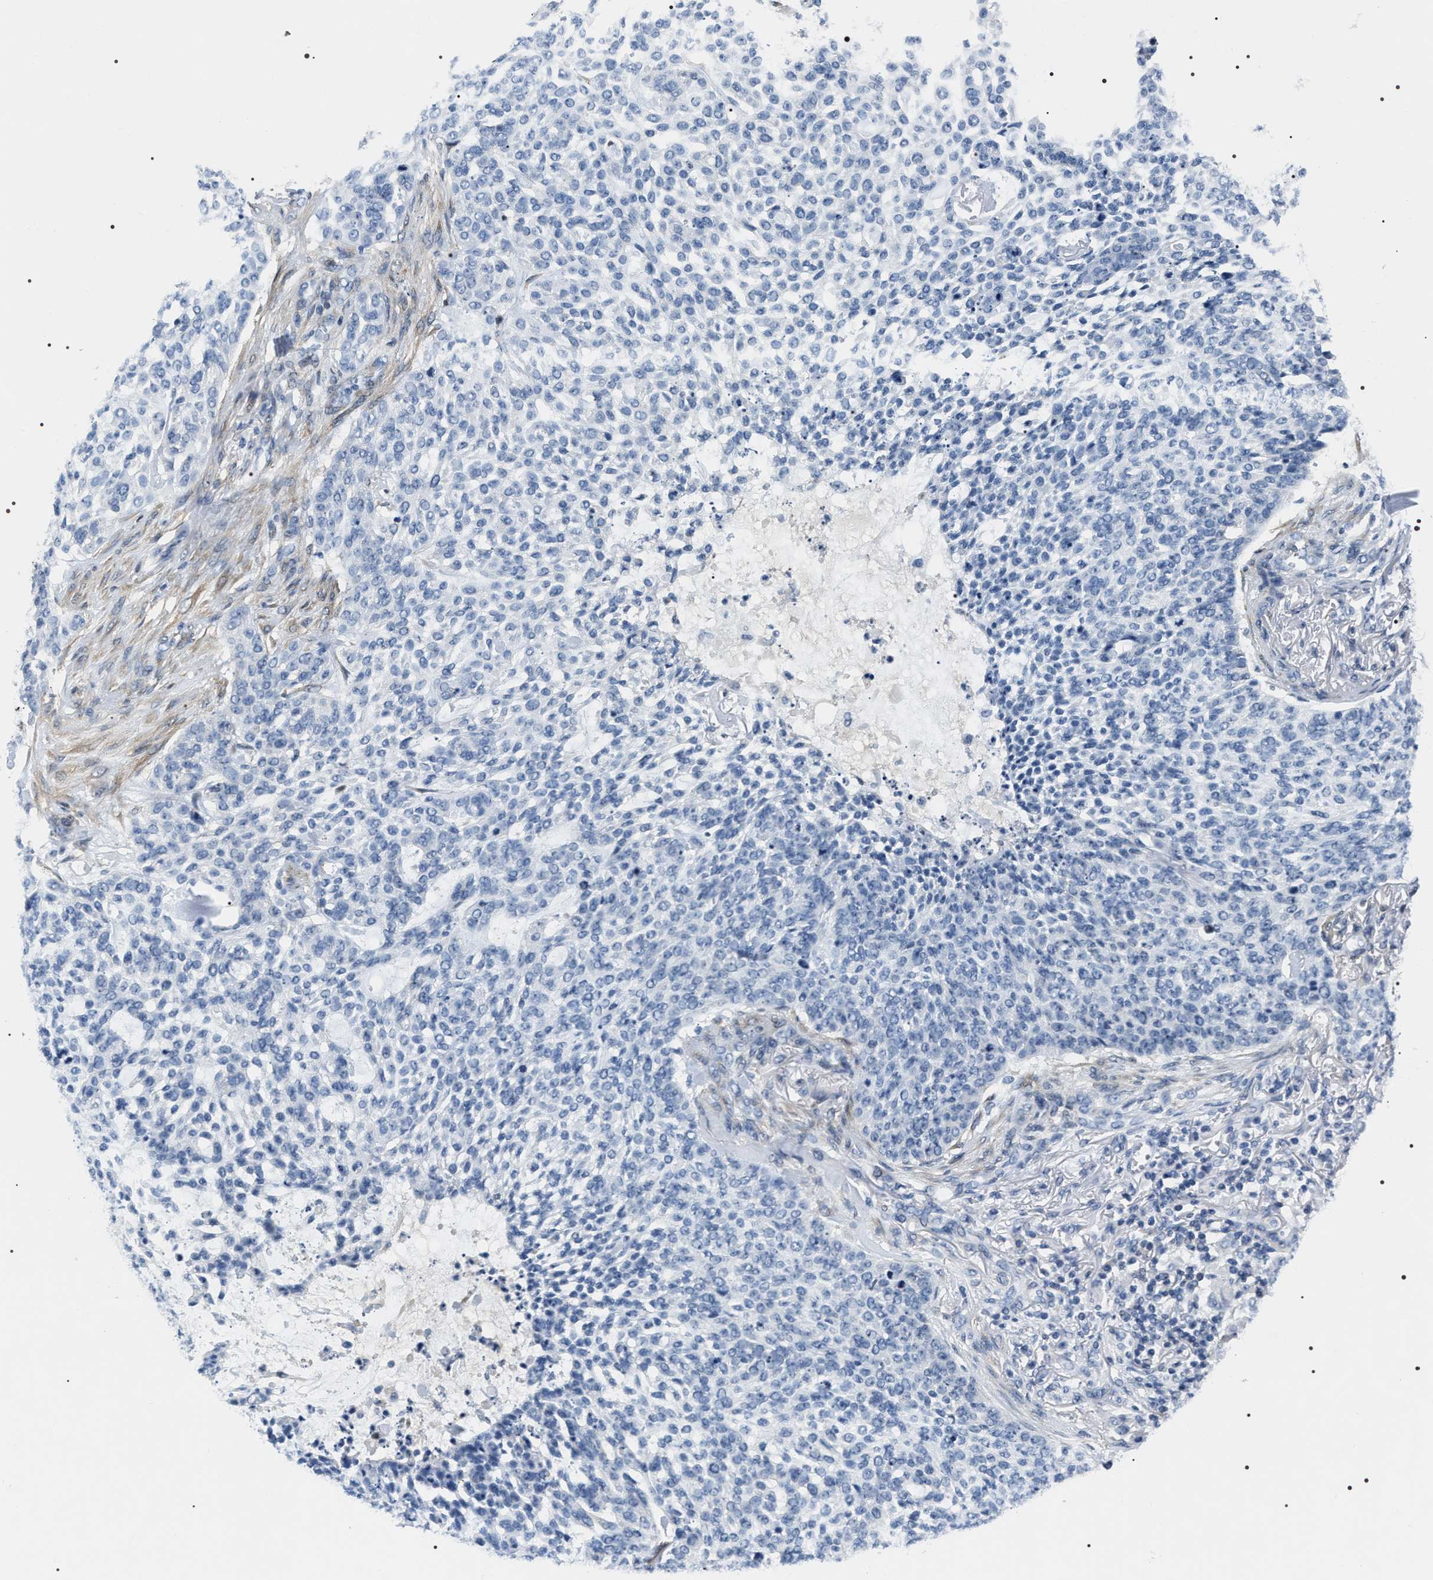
{"staining": {"intensity": "negative", "quantity": "none", "location": "none"}, "tissue": "skin cancer", "cell_type": "Tumor cells", "image_type": "cancer", "snomed": [{"axis": "morphology", "description": "Basal cell carcinoma"}, {"axis": "topography", "description": "Skin"}], "caption": "An image of human skin cancer (basal cell carcinoma) is negative for staining in tumor cells.", "gene": "BAG2", "patient": {"sex": "female", "age": 64}}